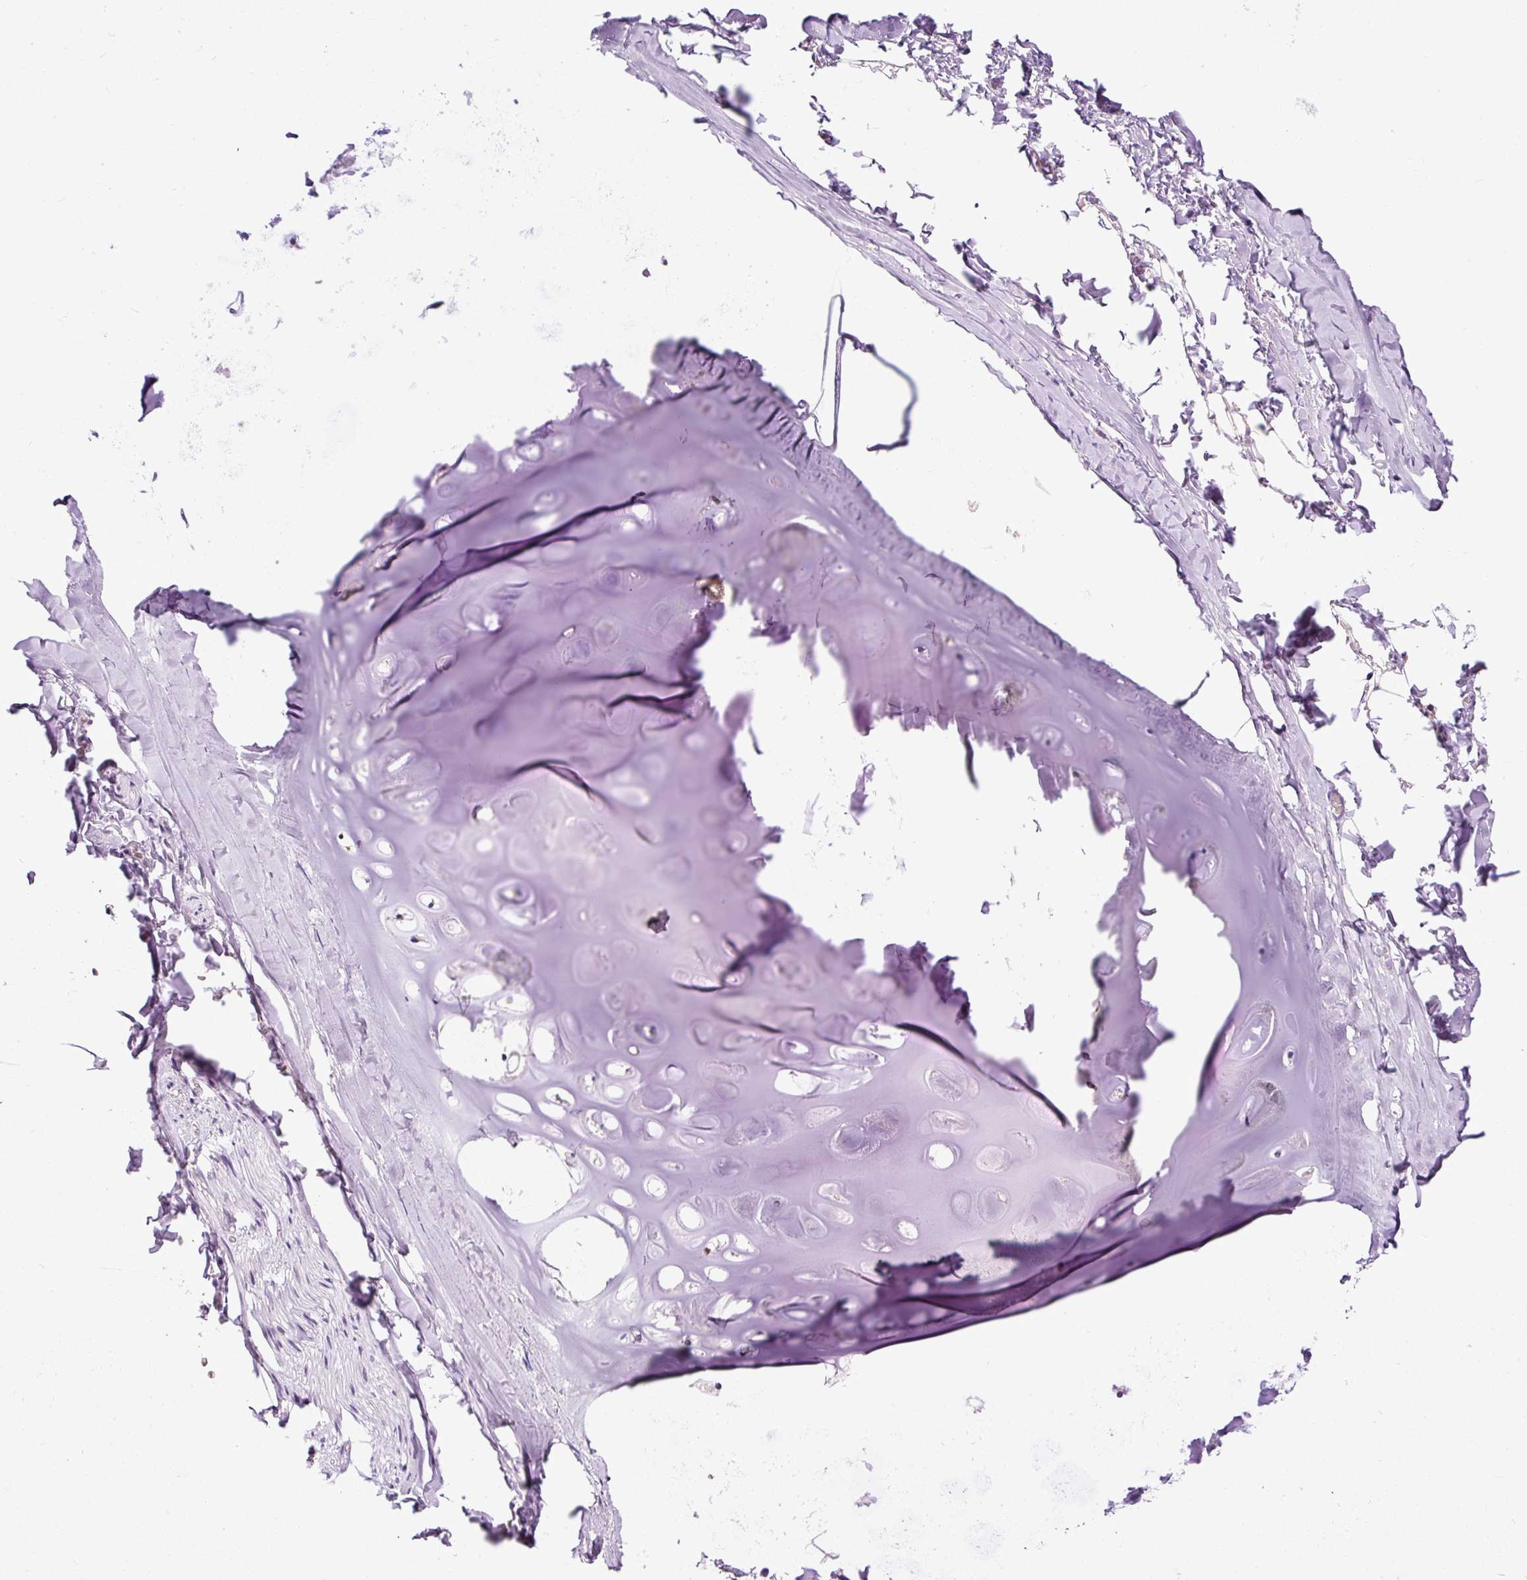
{"staining": {"intensity": "negative", "quantity": "none", "location": "none"}, "tissue": "adipose tissue", "cell_type": "Adipocytes", "image_type": "normal", "snomed": [{"axis": "morphology", "description": "Normal tissue, NOS"}, {"axis": "topography", "description": "Cartilage tissue"}, {"axis": "topography", "description": "Bronchus"}, {"axis": "topography", "description": "Peripheral nerve tissue"}], "caption": "High magnification brightfield microscopy of normal adipose tissue stained with DAB (brown) and counterstained with hematoxylin (blue): adipocytes show no significant expression. Nuclei are stained in blue.", "gene": "FMC1", "patient": {"sex": "male", "age": 67}}